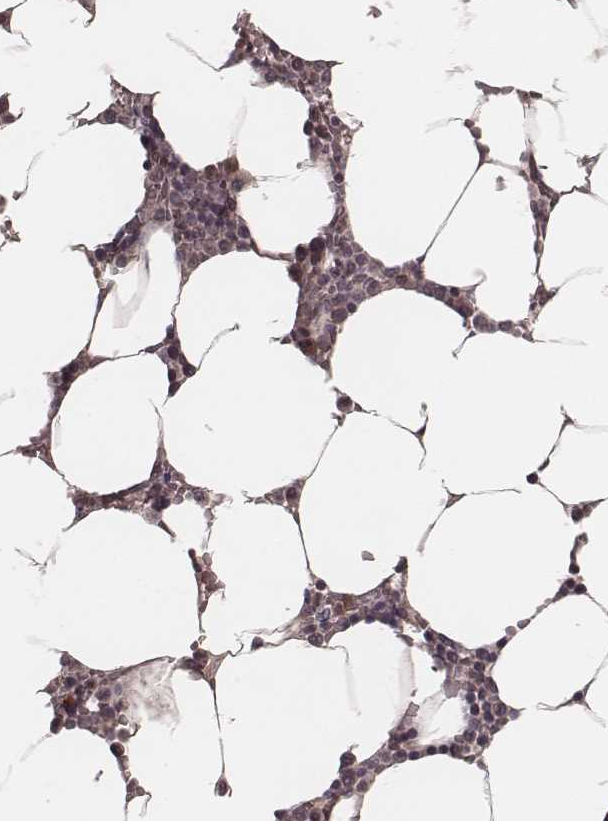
{"staining": {"intensity": "weak", "quantity": "<25%", "location": "cytoplasmic/membranous"}, "tissue": "bone marrow", "cell_type": "Hematopoietic cells", "image_type": "normal", "snomed": [{"axis": "morphology", "description": "Normal tissue, NOS"}, {"axis": "topography", "description": "Bone marrow"}], "caption": "Immunohistochemistry photomicrograph of unremarkable bone marrow: bone marrow stained with DAB displays no significant protein expression in hematopoietic cells.", "gene": "IL5", "patient": {"sex": "female", "age": 52}}